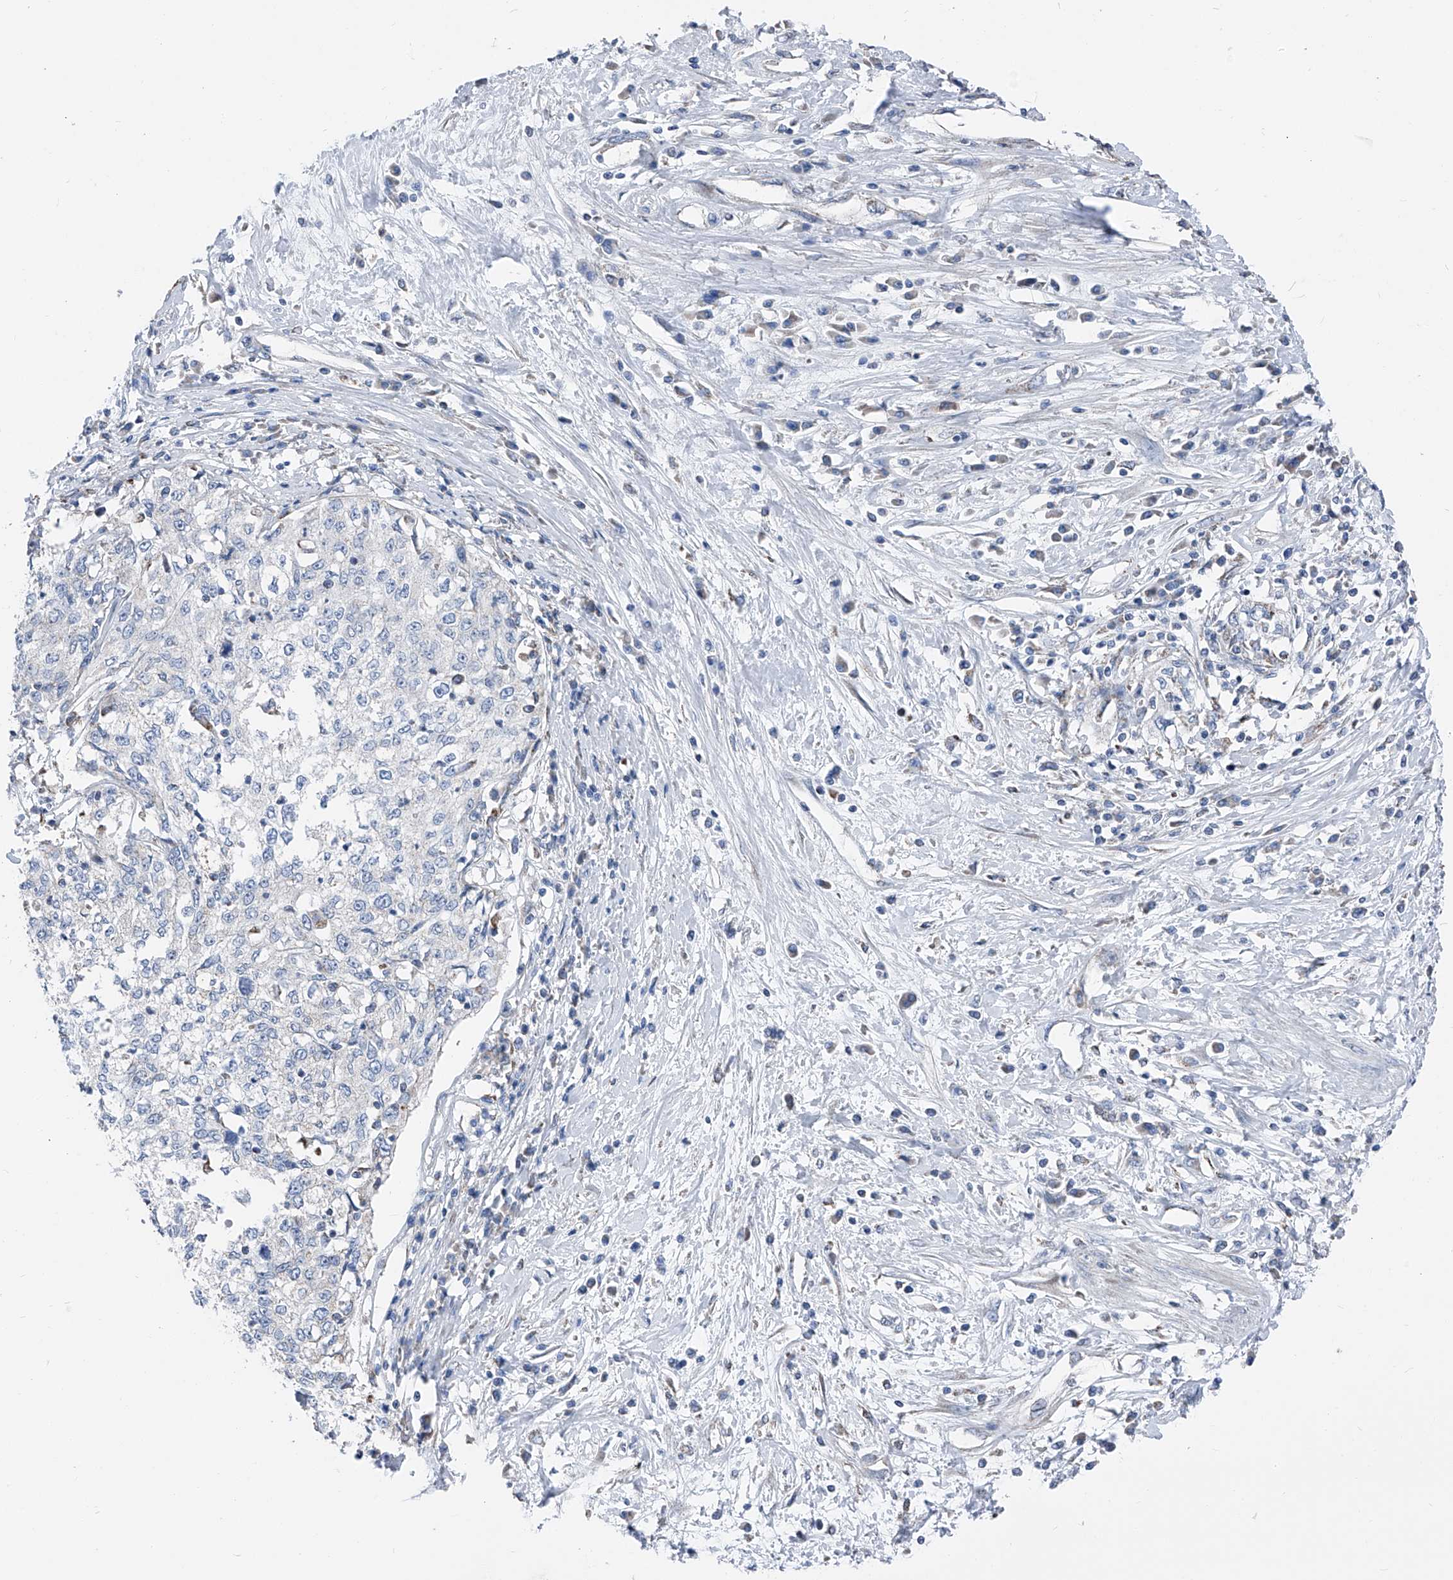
{"staining": {"intensity": "negative", "quantity": "none", "location": "none"}, "tissue": "cervical cancer", "cell_type": "Tumor cells", "image_type": "cancer", "snomed": [{"axis": "morphology", "description": "Squamous cell carcinoma, NOS"}, {"axis": "topography", "description": "Cervix"}], "caption": "This is a image of immunohistochemistry (IHC) staining of cervical cancer, which shows no positivity in tumor cells.", "gene": "AGPS", "patient": {"sex": "female", "age": 57}}